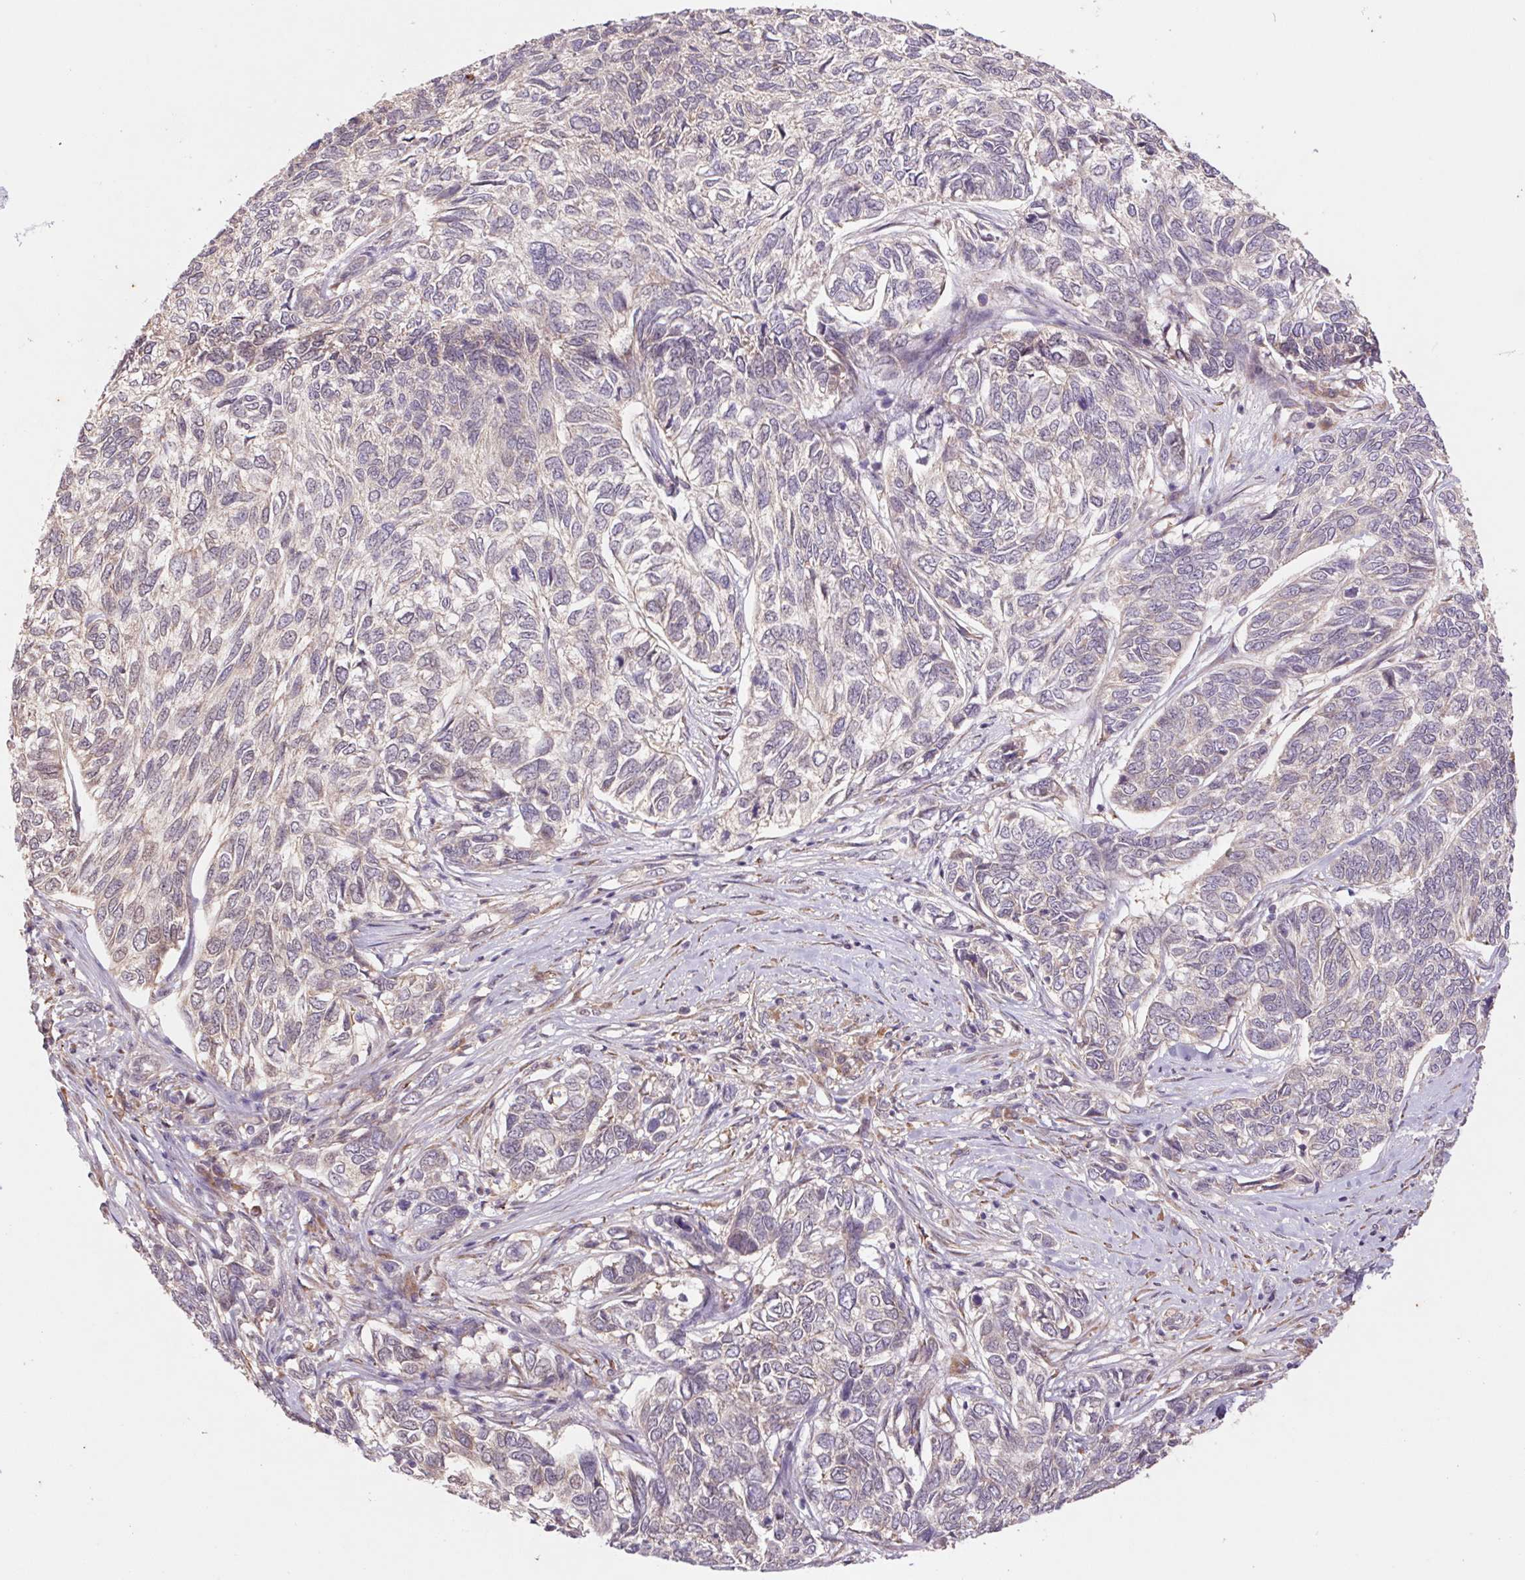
{"staining": {"intensity": "negative", "quantity": "none", "location": "none"}, "tissue": "skin cancer", "cell_type": "Tumor cells", "image_type": "cancer", "snomed": [{"axis": "morphology", "description": "Basal cell carcinoma"}, {"axis": "topography", "description": "Skin"}], "caption": "DAB immunohistochemical staining of human basal cell carcinoma (skin) demonstrates no significant positivity in tumor cells.", "gene": "RRM1", "patient": {"sex": "female", "age": 65}}